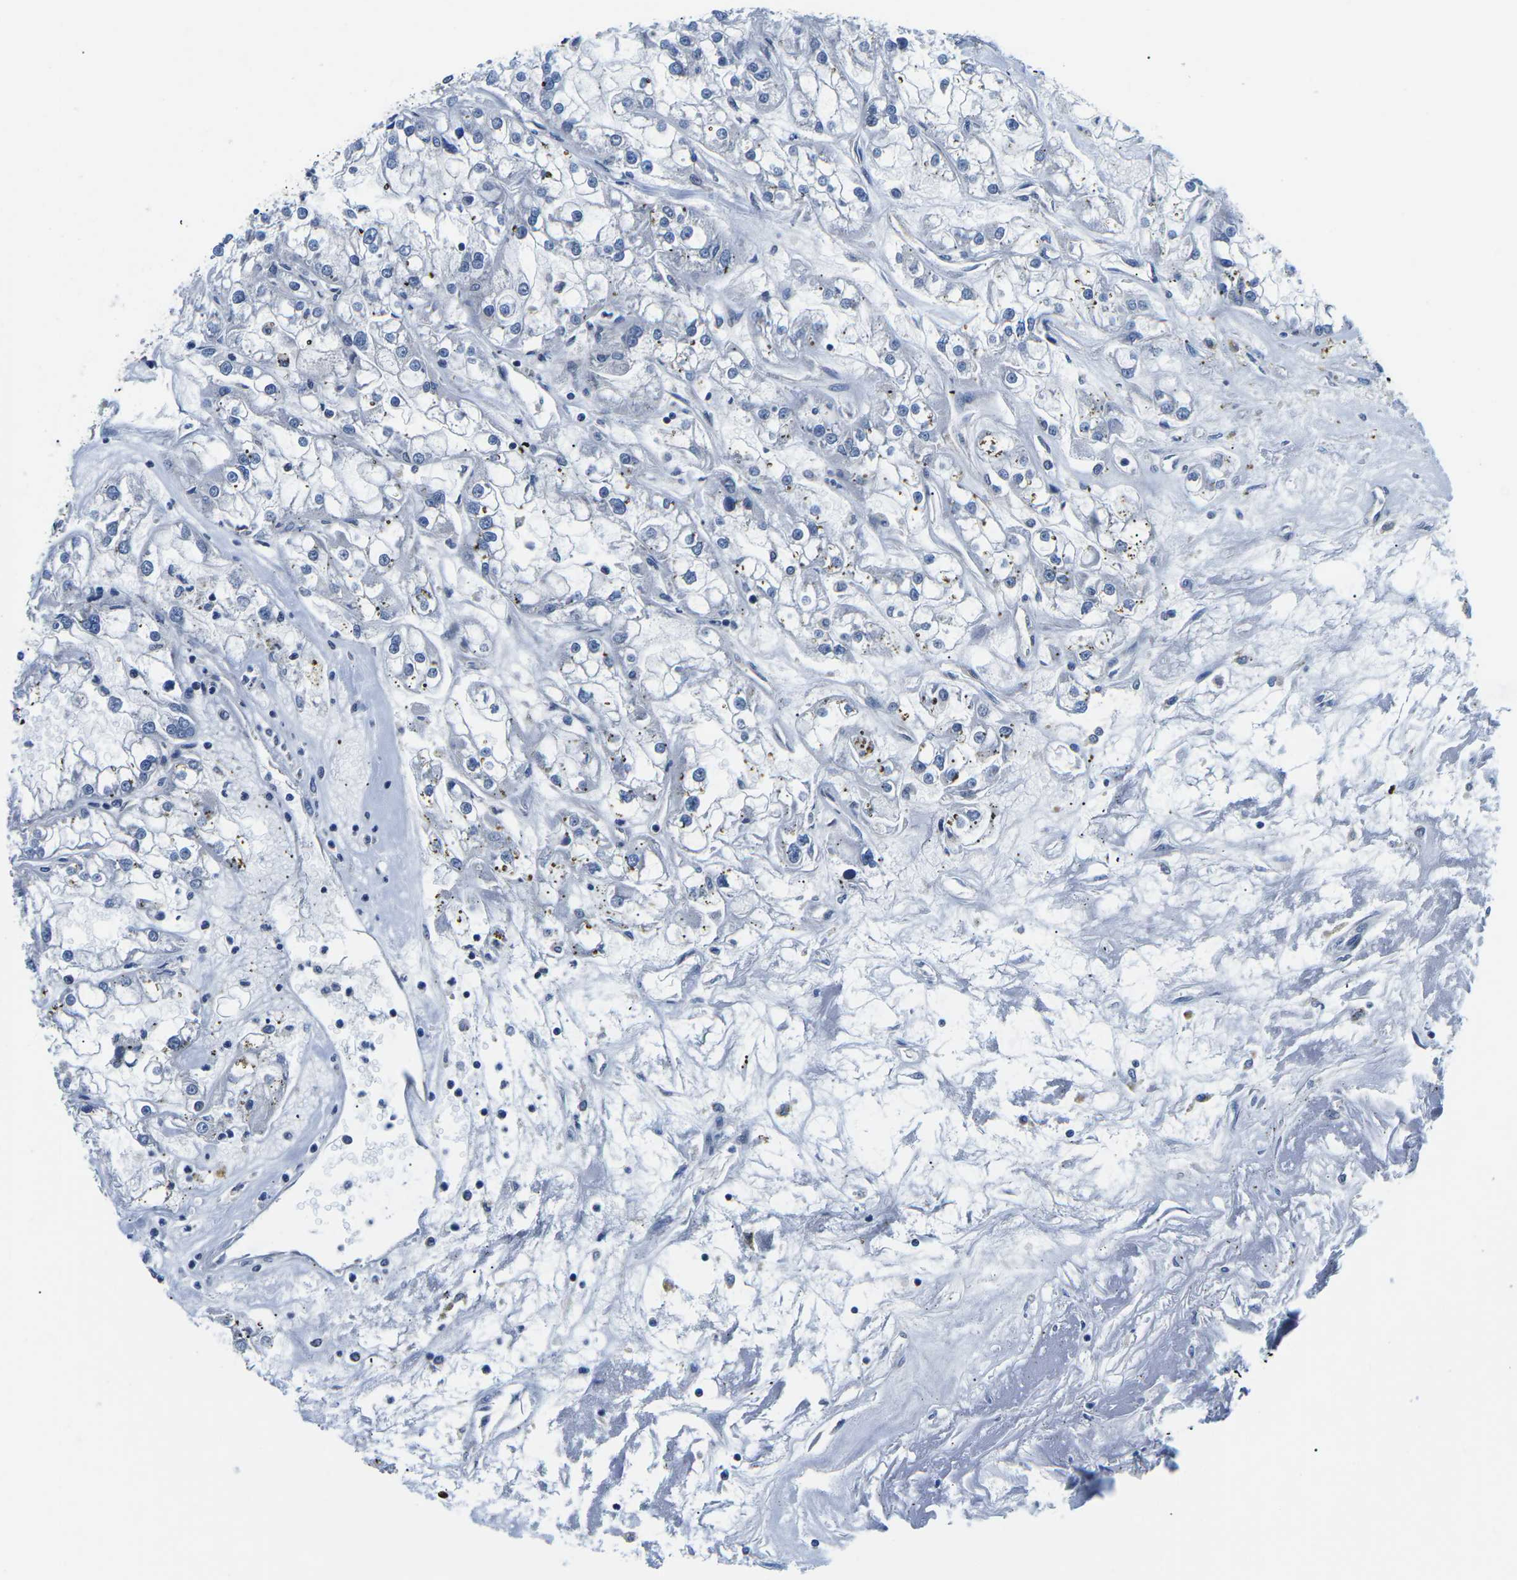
{"staining": {"intensity": "negative", "quantity": "none", "location": "none"}, "tissue": "renal cancer", "cell_type": "Tumor cells", "image_type": "cancer", "snomed": [{"axis": "morphology", "description": "Adenocarcinoma, NOS"}, {"axis": "topography", "description": "Kidney"}], "caption": "The histopathology image reveals no significant staining in tumor cells of renal adenocarcinoma. The staining is performed using DAB brown chromogen with nuclei counter-stained in using hematoxylin.", "gene": "GSK3B", "patient": {"sex": "female", "age": 52}}